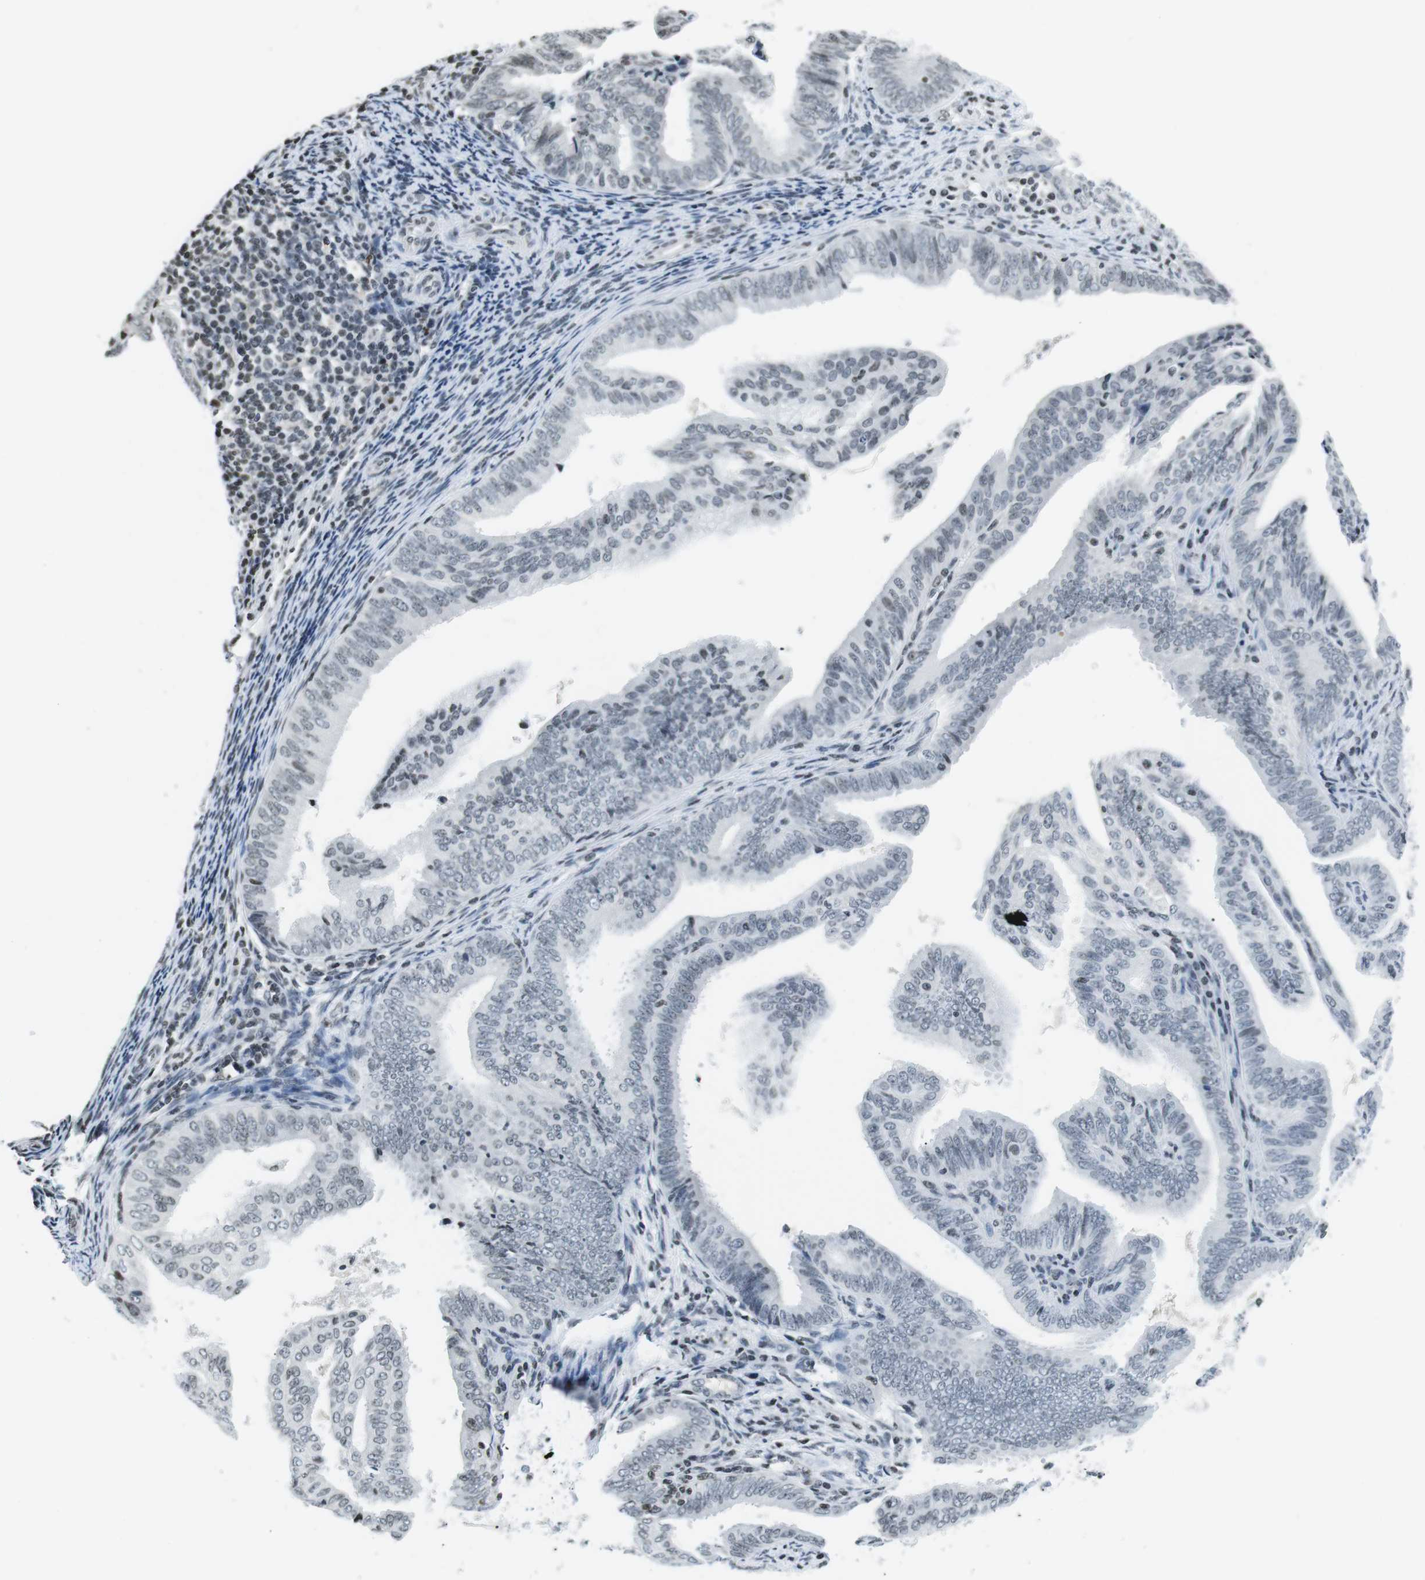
{"staining": {"intensity": "weak", "quantity": "<25%", "location": "nuclear"}, "tissue": "endometrial cancer", "cell_type": "Tumor cells", "image_type": "cancer", "snomed": [{"axis": "morphology", "description": "Adenocarcinoma, NOS"}, {"axis": "topography", "description": "Endometrium"}], "caption": "The micrograph reveals no significant staining in tumor cells of endometrial cancer (adenocarcinoma).", "gene": "E2F2", "patient": {"sex": "female", "age": 58}}